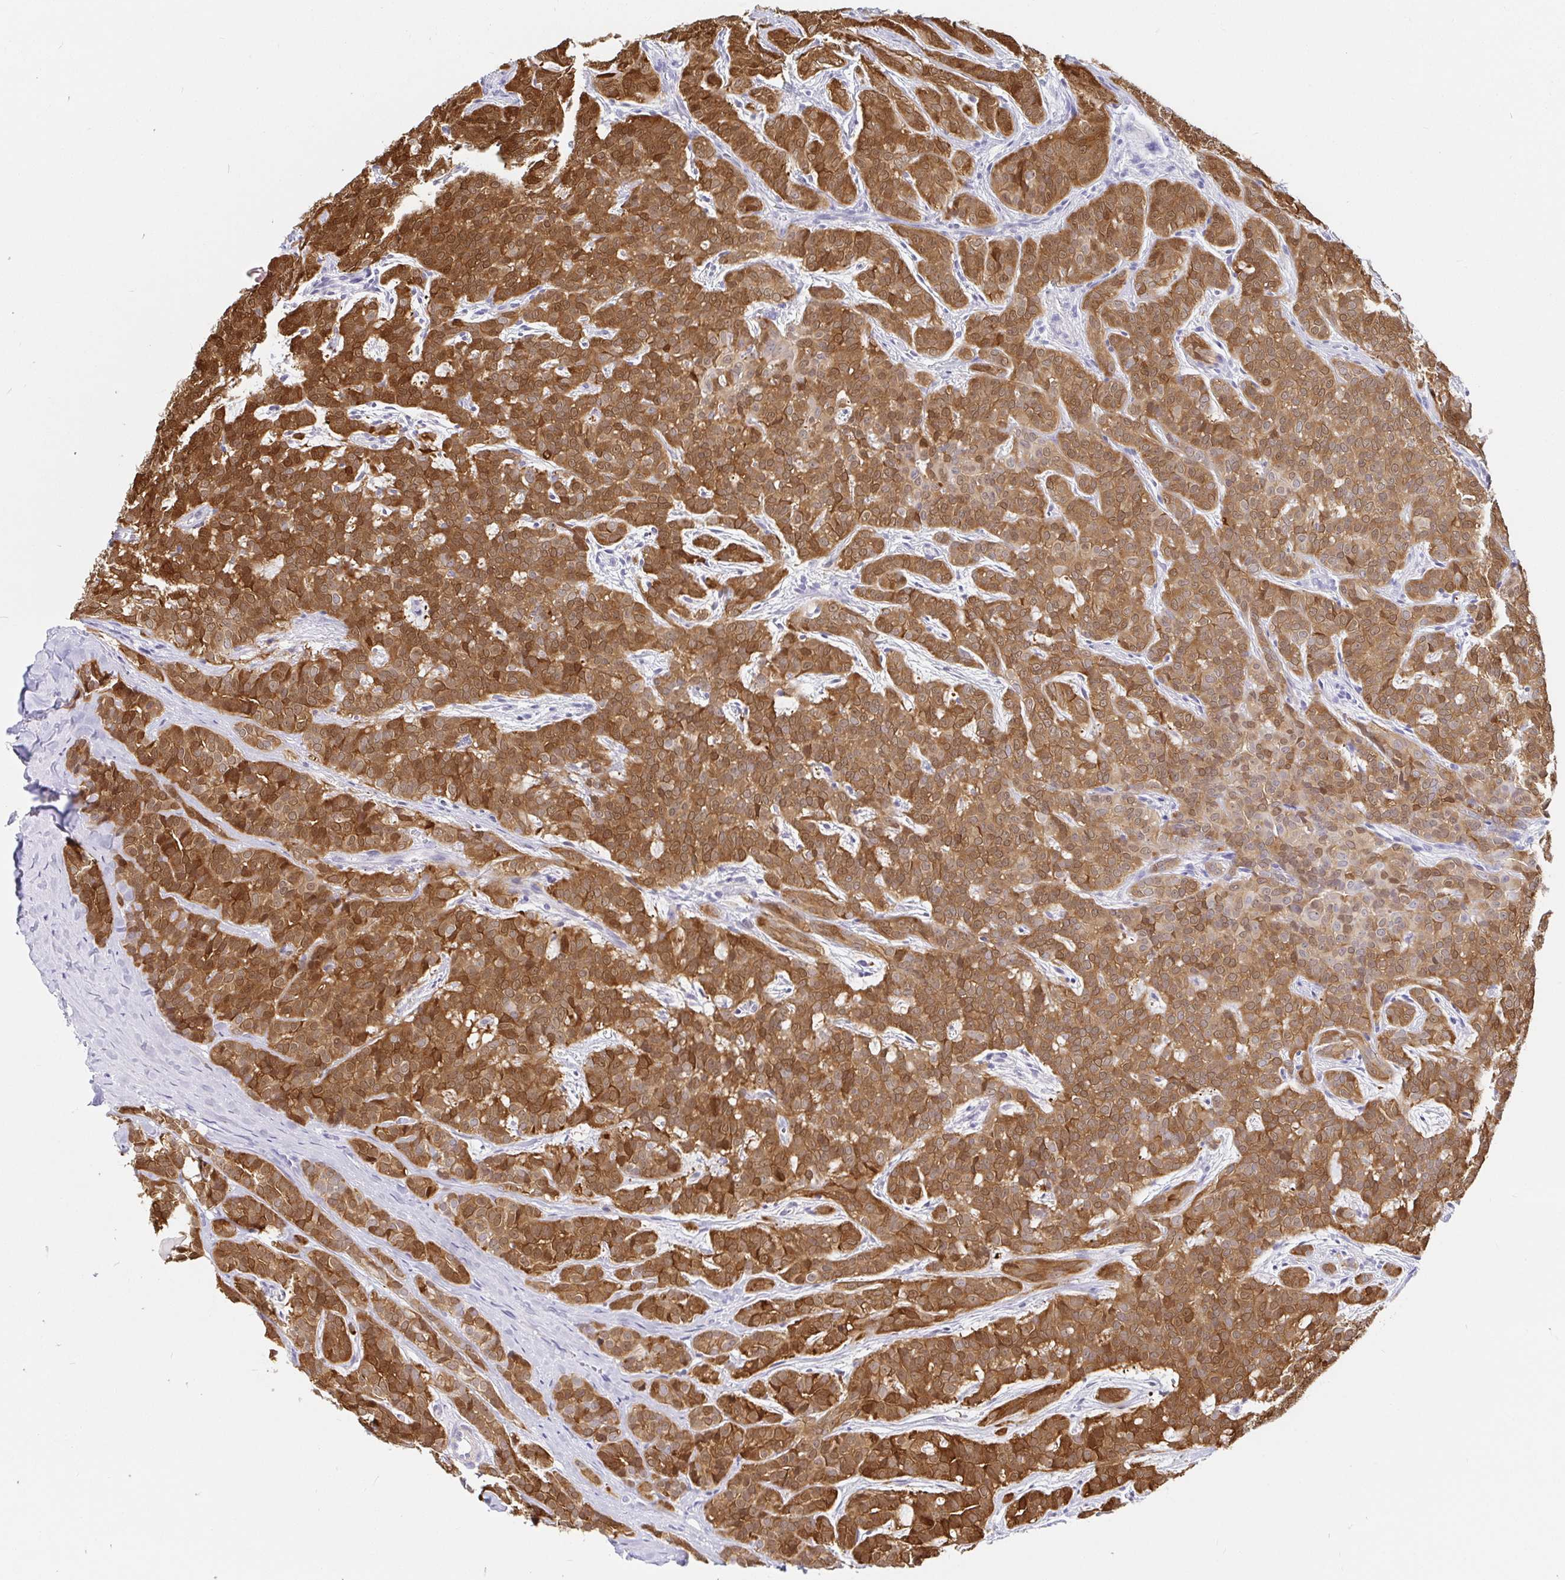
{"staining": {"intensity": "strong", "quantity": ">75%", "location": "cytoplasmic/membranous"}, "tissue": "head and neck cancer", "cell_type": "Tumor cells", "image_type": "cancer", "snomed": [{"axis": "morphology", "description": "Normal tissue, NOS"}, {"axis": "morphology", "description": "Adenocarcinoma, NOS"}, {"axis": "topography", "description": "Oral tissue"}, {"axis": "topography", "description": "Head-Neck"}], "caption": "Protein analysis of adenocarcinoma (head and neck) tissue demonstrates strong cytoplasmic/membranous staining in about >75% of tumor cells. (Stains: DAB in brown, nuclei in blue, Microscopy: brightfield microscopy at high magnification).", "gene": "PPP1R1B", "patient": {"sex": "female", "age": 57}}